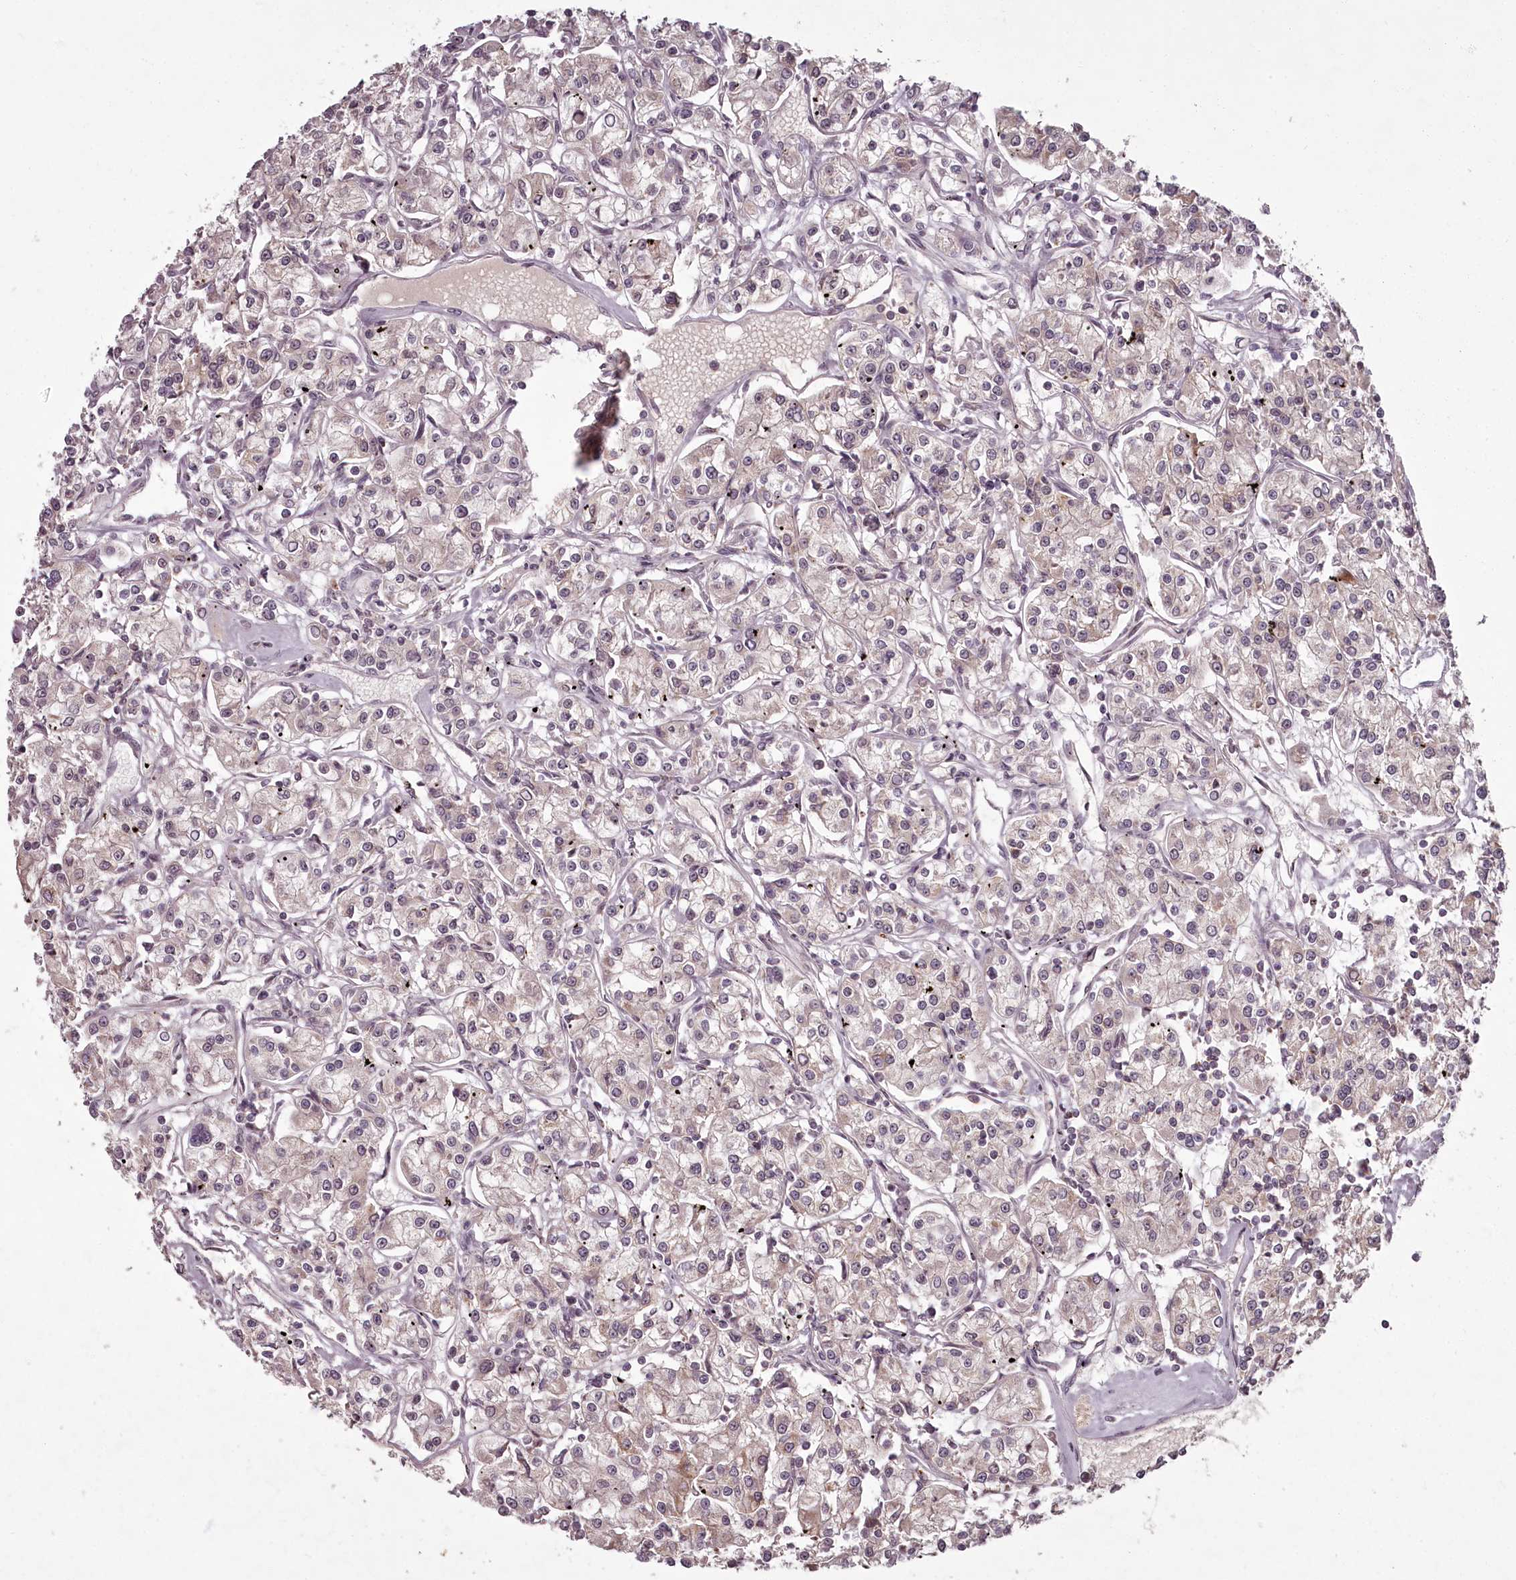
{"staining": {"intensity": "negative", "quantity": "none", "location": "none"}, "tissue": "renal cancer", "cell_type": "Tumor cells", "image_type": "cancer", "snomed": [{"axis": "morphology", "description": "Adenocarcinoma, NOS"}, {"axis": "topography", "description": "Kidney"}], "caption": "Renal cancer stained for a protein using immunohistochemistry (IHC) displays no expression tumor cells.", "gene": "PCBP2", "patient": {"sex": "female", "age": 59}}